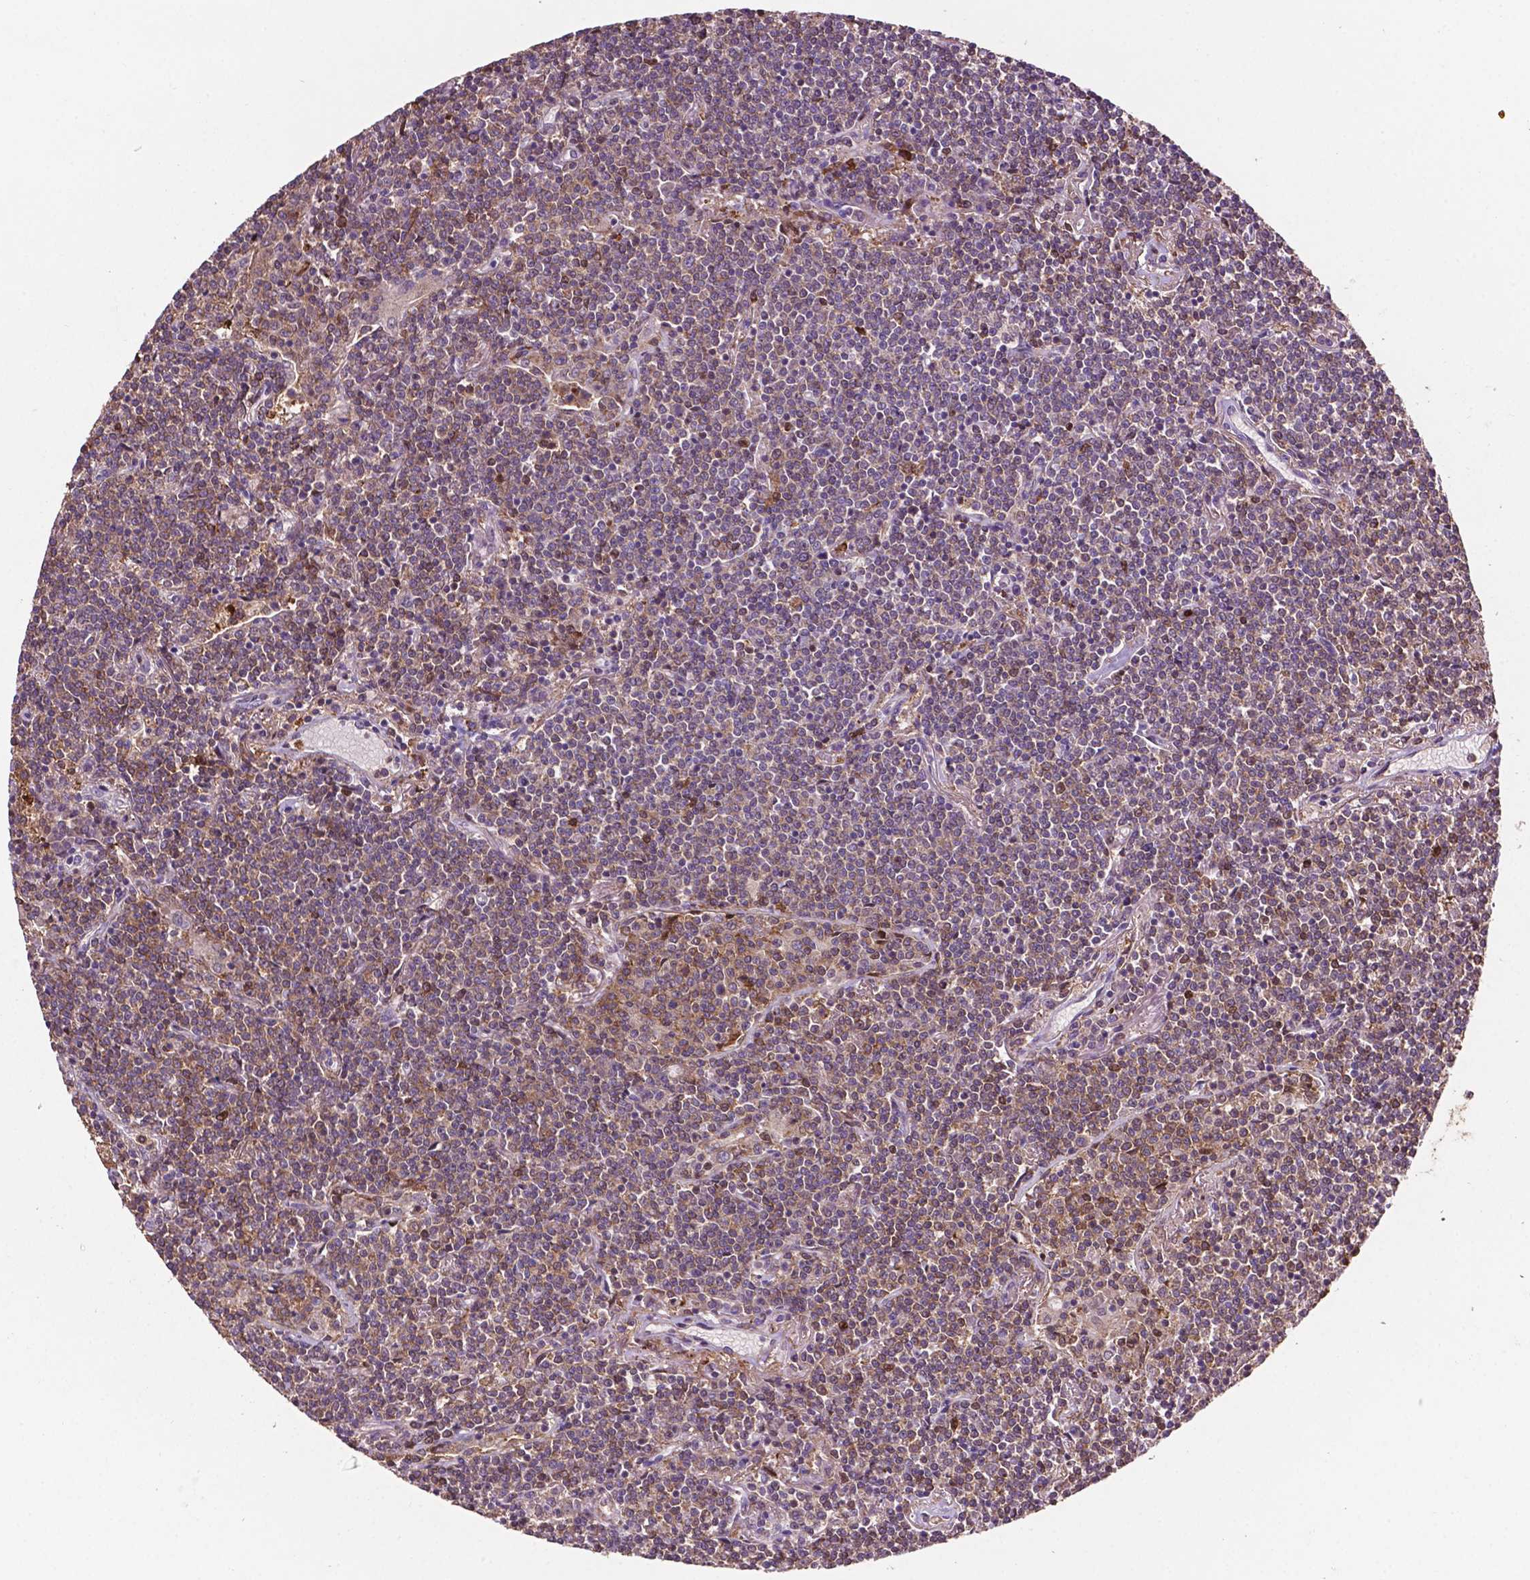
{"staining": {"intensity": "negative", "quantity": "none", "location": "none"}, "tissue": "lymphoma", "cell_type": "Tumor cells", "image_type": "cancer", "snomed": [{"axis": "morphology", "description": "Malignant lymphoma, non-Hodgkin's type, Low grade"}, {"axis": "topography", "description": "Lung"}], "caption": "This is an immunohistochemistry (IHC) photomicrograph of human malignant lymphoma, non-Hodgkin's type (low-grade). There is no staining in tumor cells.", "gene": "SMAD3", "patient": {"sex": "female", "age": 71}}